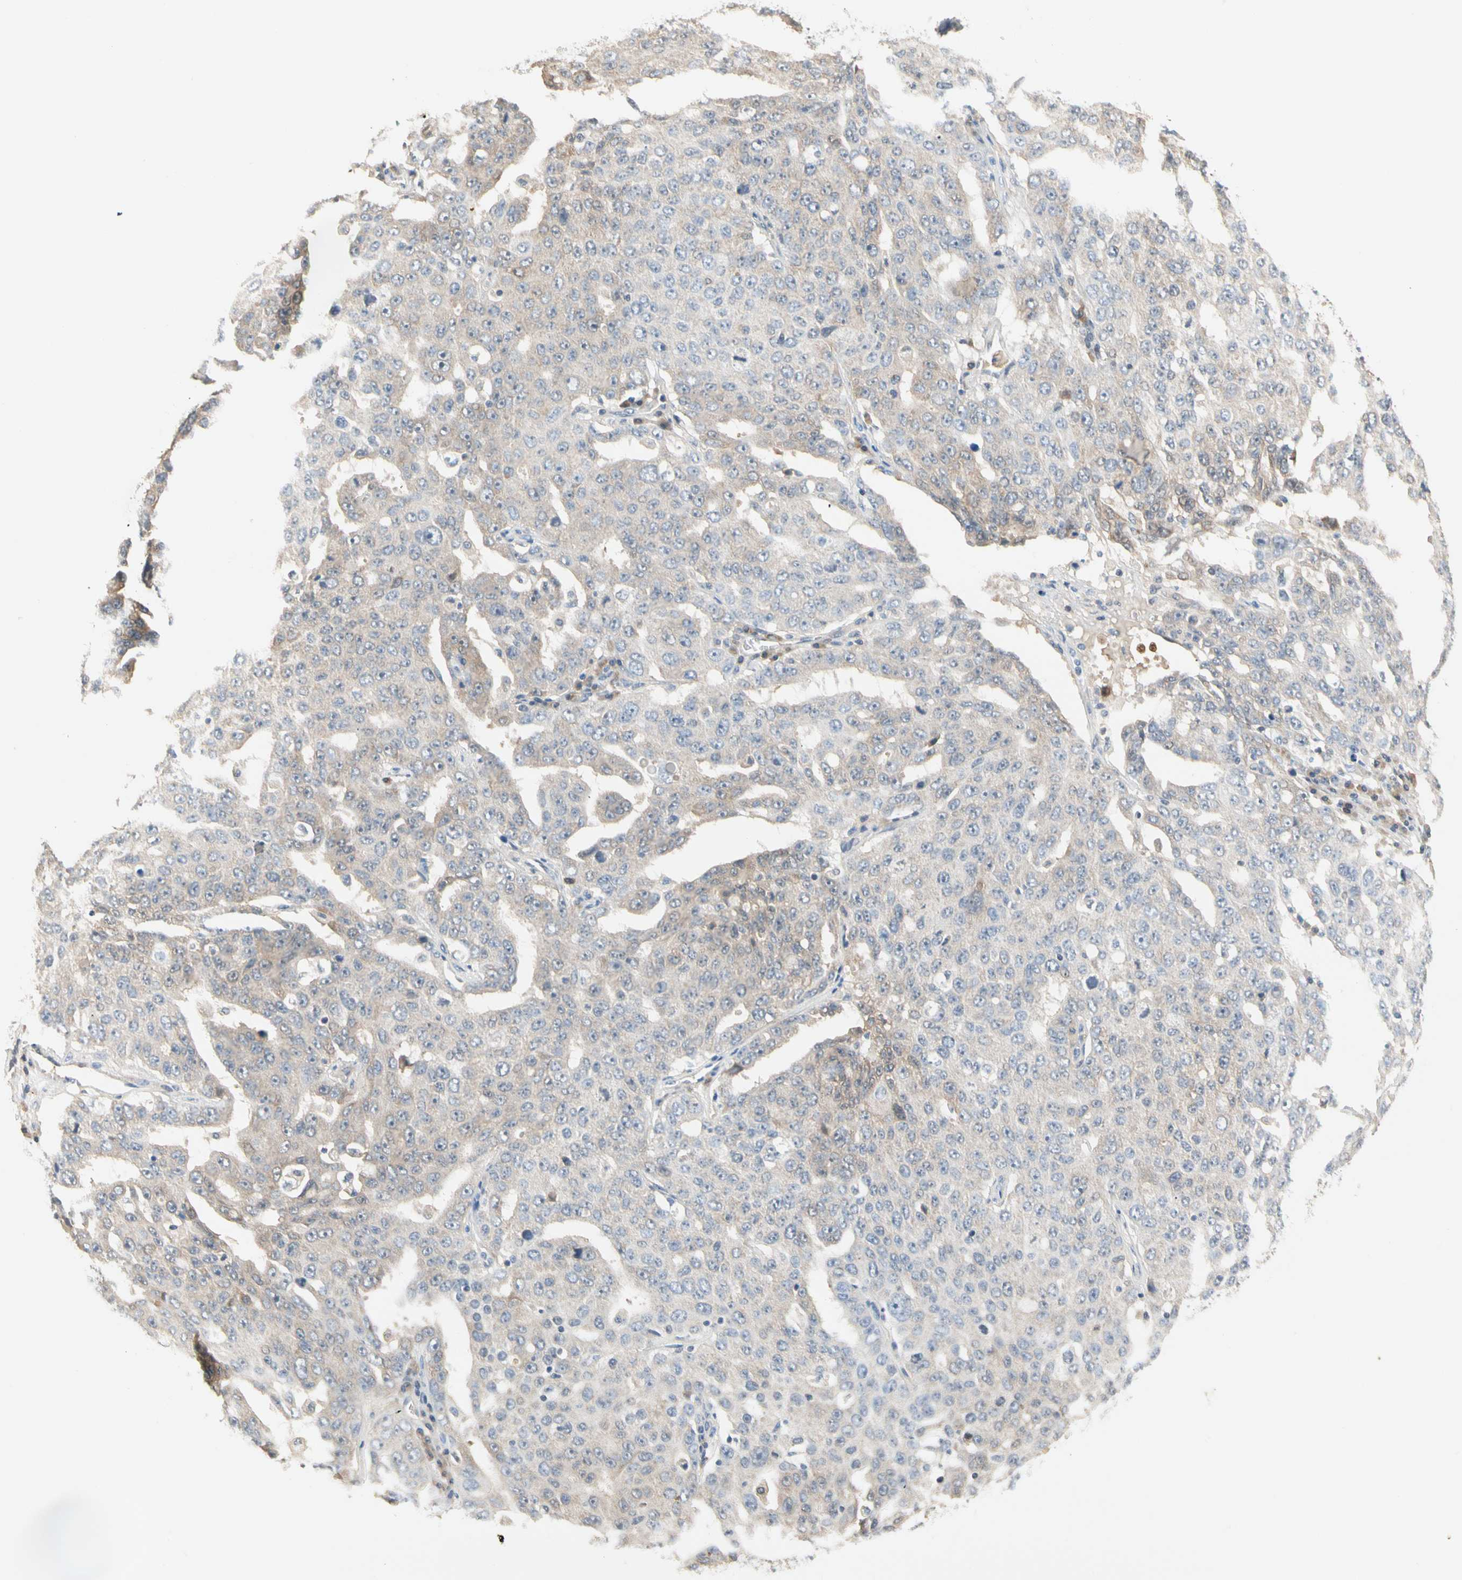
{"staining": {"intensity": "weak", "quantity": "25%-75%", "location": "cytoplasmic/membranous"}, "tissue": "ovarian cancer", "cell_type": "Tumor cells", "image_type": "cancer", "snomed": [{"axis": "morphology", "description": "Carcinoma, endometroid"}, {"axis": "topography", "description": "Ovary"}], "caption": "The immunohistochemical stain shows weak cytoplasmic/membranous positivity in tumor cells of ovarian cancer tissue.", "gene": "MPI", "patient": {"sex": "female", "age": 62}}